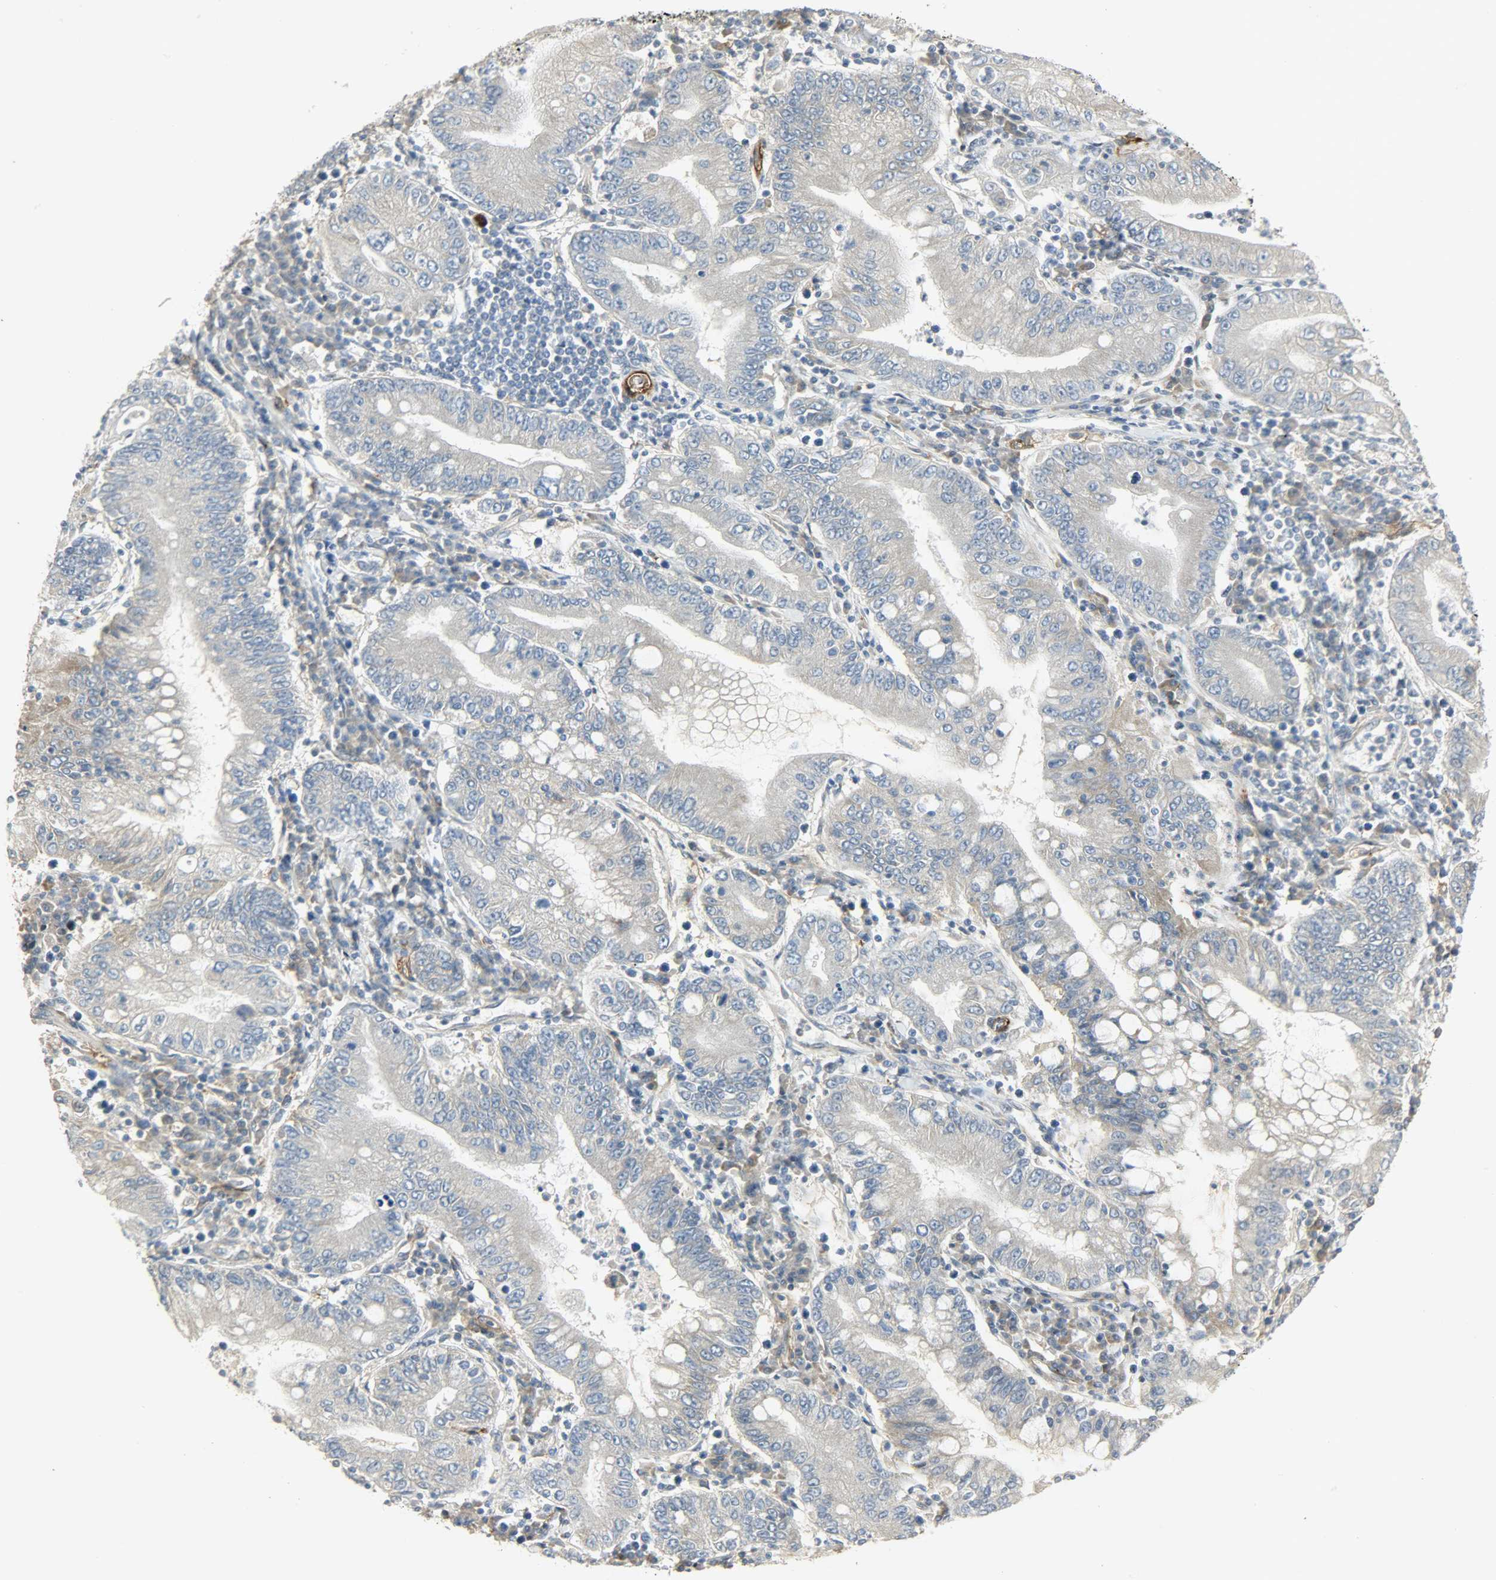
{"staining": {"intensity": "negative", "quantity": "none", "location": "none"}, "tissue": "stomach cancer", "cell_type": "Tumor cells", "image_type": "cancer", "snomed": [{"axis": "morphology", "description": "Normal tissue, NOS"}, {"axis": "morphology", "description": "Adenocarcinoma, NOS"}, {"axis": "topography", "description": "Esophagus"}, {"axis": "topography", "description": "Stomach, upper"}, {"axis": "topography", "description": "Peripheral nerve tissue"}], "caption": "Immunohistochemical staining of stomach cancer exhibits no significant expression in tumor cells.", "gene": "ENPEP", "patient": {"sex": "male", "age": 62}}